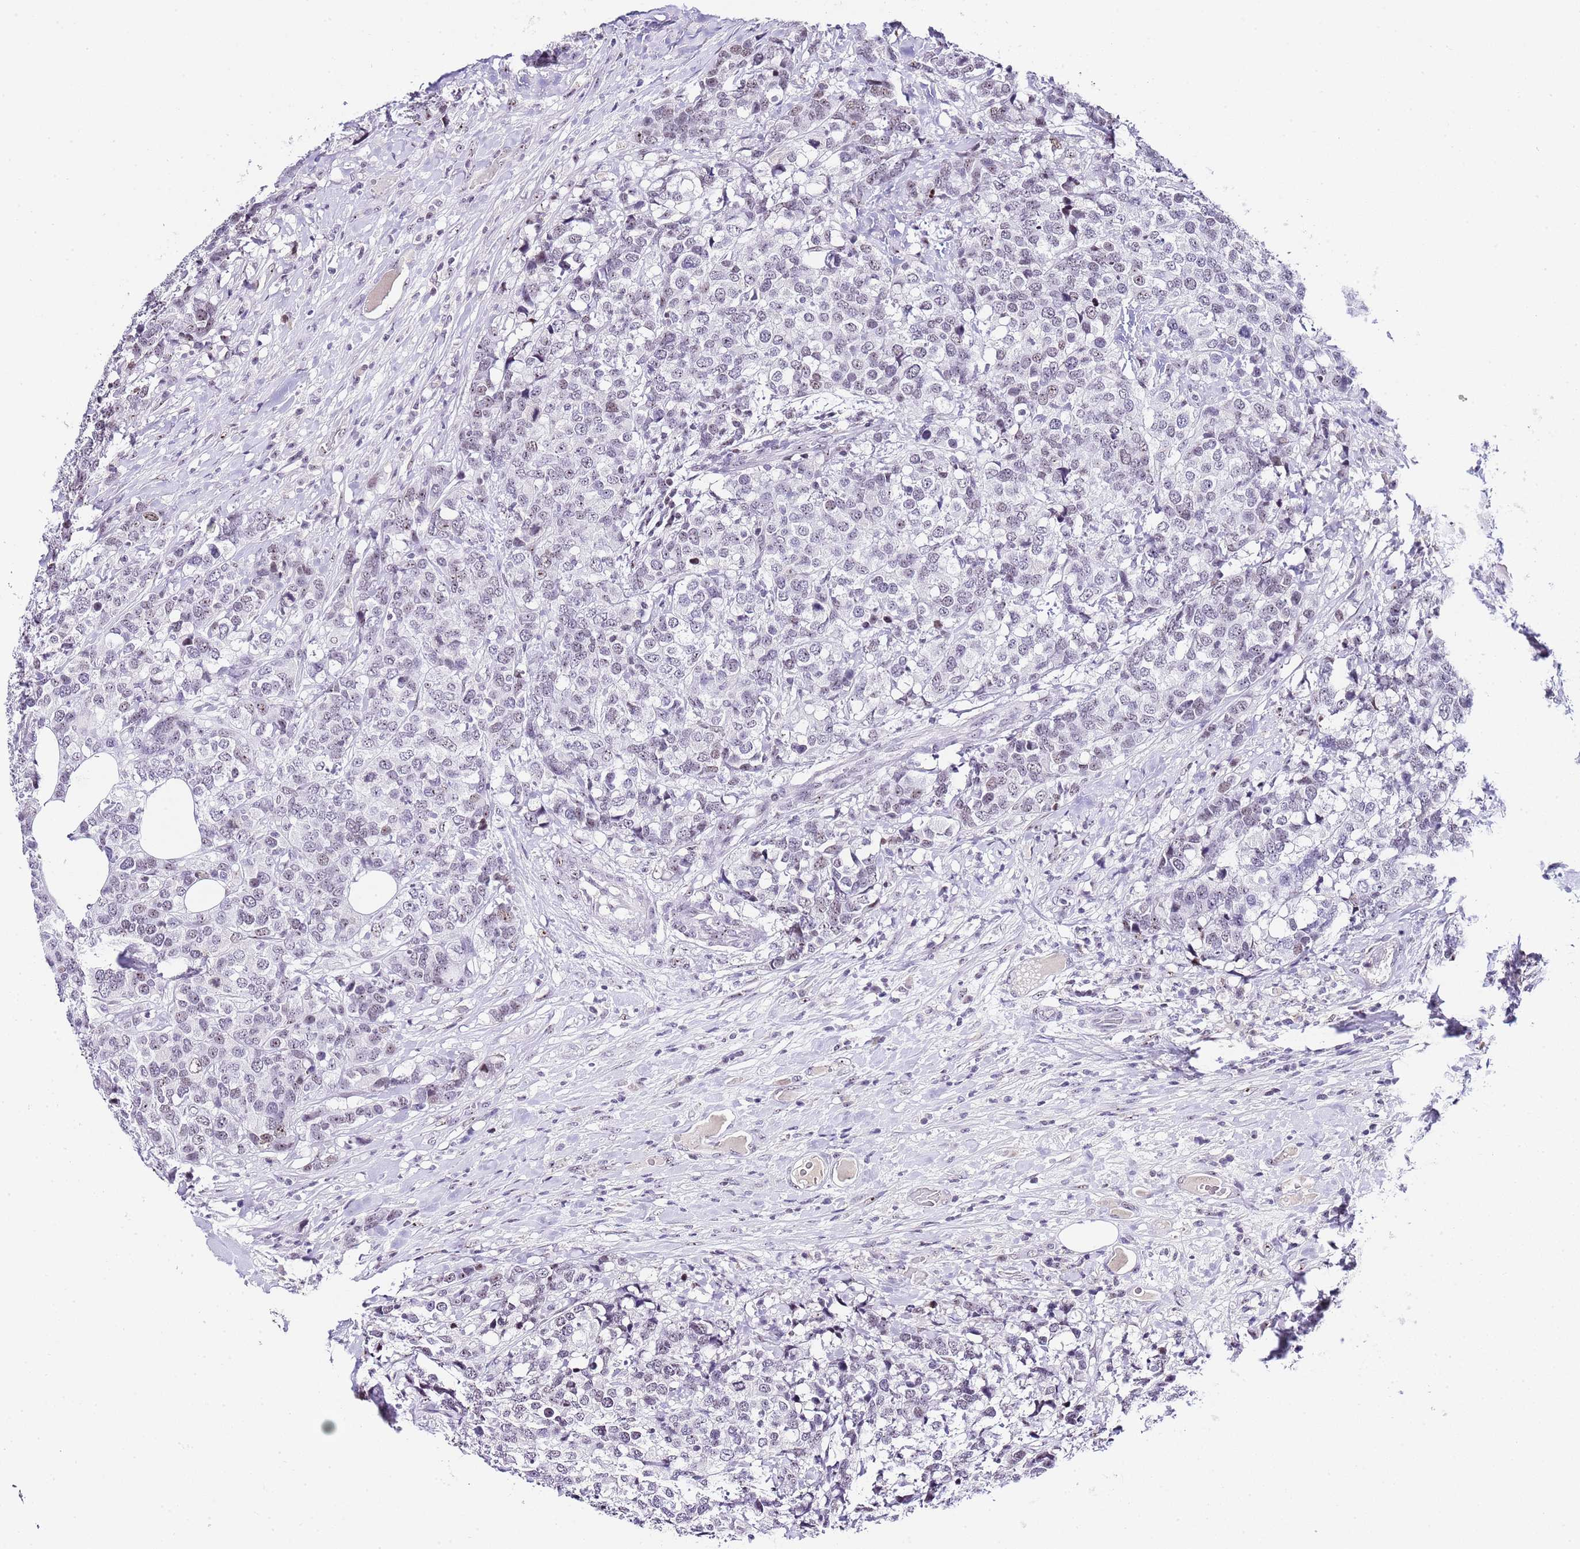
{"staining": {"intensity": "weak", "quantity": "<25%", "location": "nuclear"}, "tissue": "breast cancer", "cell_type": "Tumor cells", "image_type": "cancer", "snomed": [{"axis": "morphology", "description": "Lobular carcinoma"}, {"axis": "topography", "description": "Breast"}], "caption": "The histopathology image displays no significant staining in tumor cells of breast cancer.", "gene": "NOP56", "patient": {"sex": "female", "age": 59}}